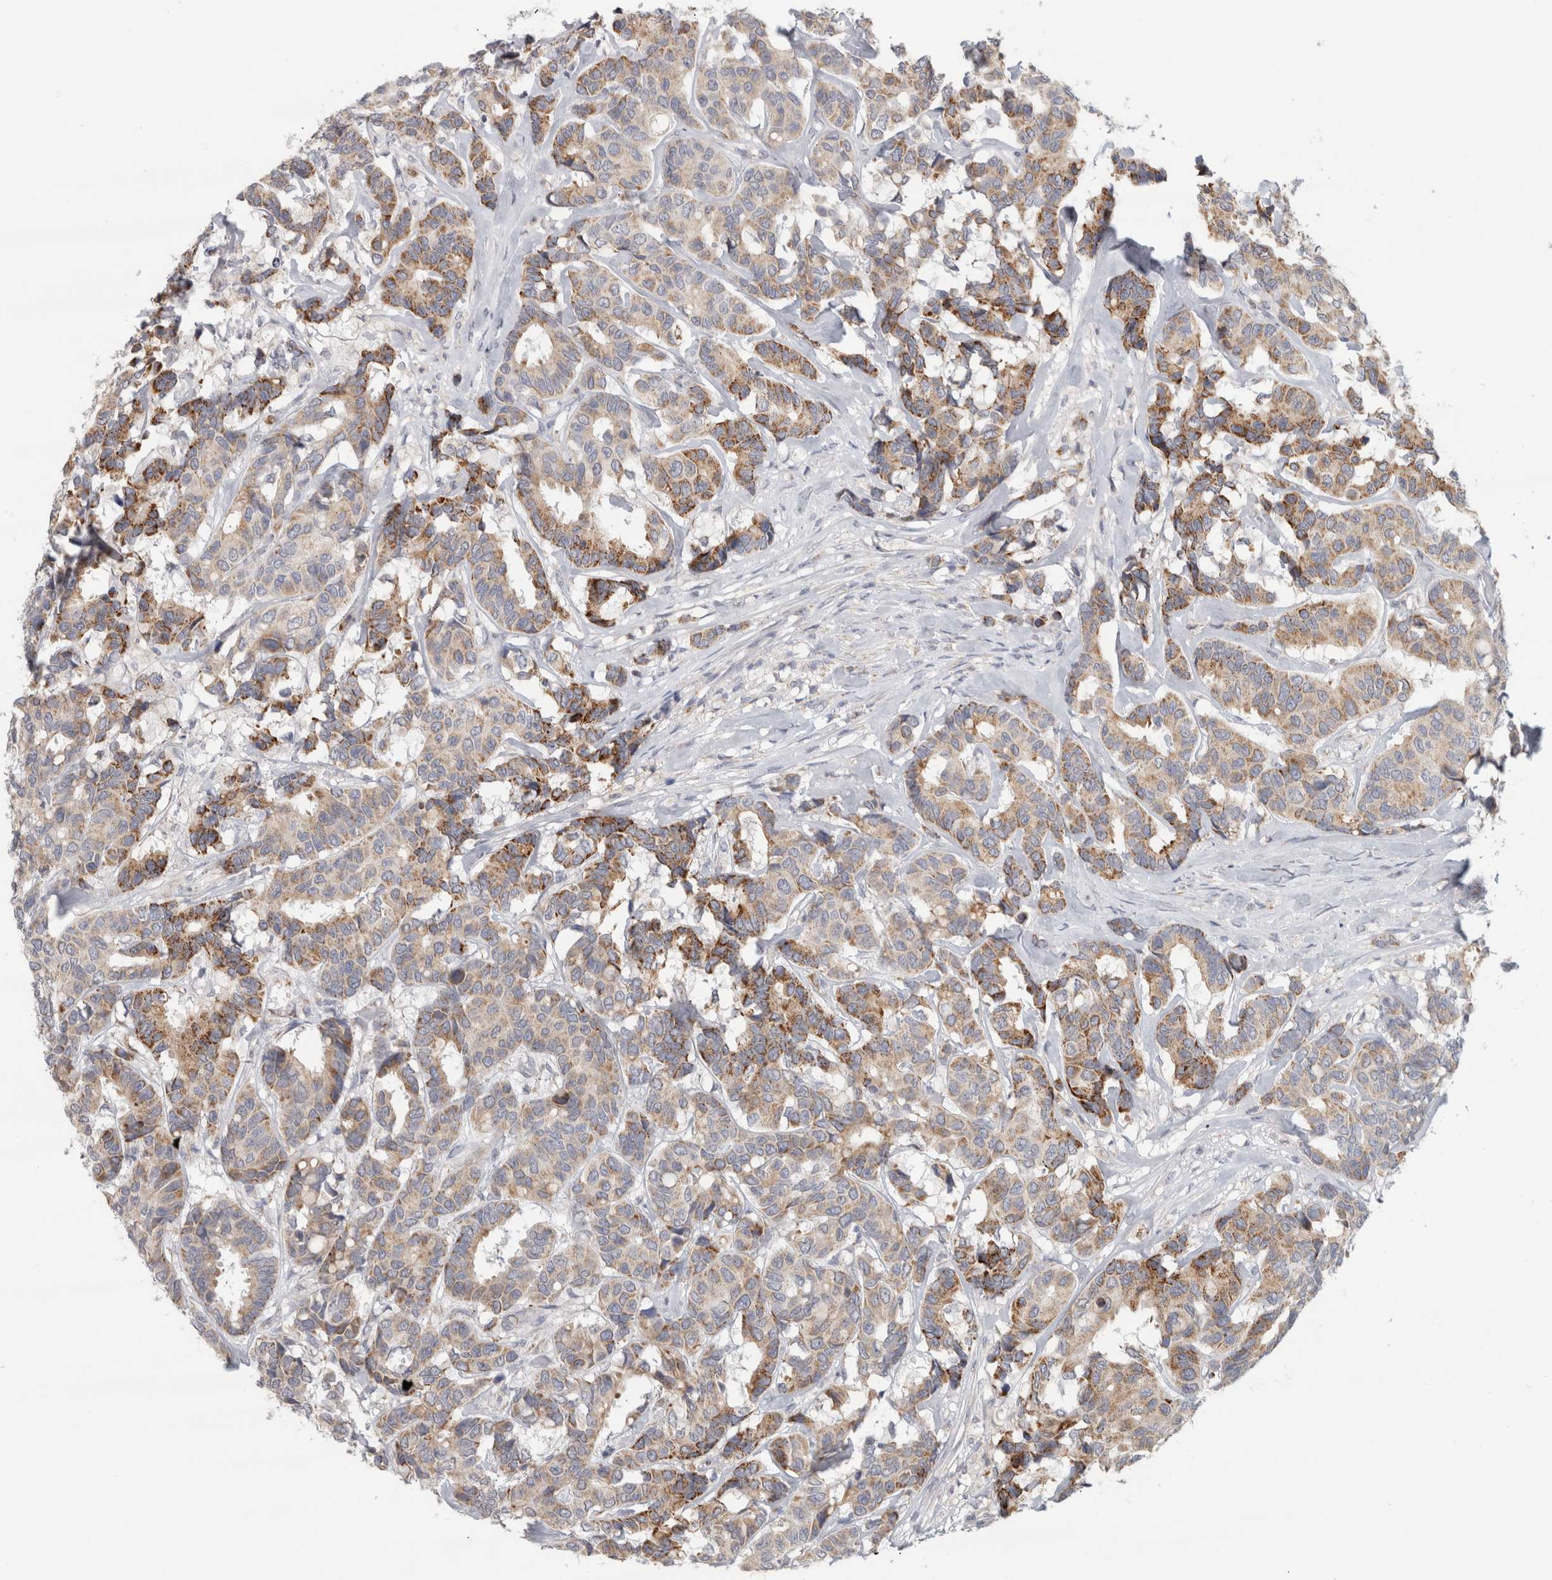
{"staining": {"intensity": "moderate", "quantity": "25%-75%", "location": "cytoplasmic/membranous"}, "tissue": "breast cancer", "cell_type": "Tumor cells", "image_type": "cancer", "snomed": [{"axis": "morphology", "description": "Duct carcinoma"}, {"axis": "topography", "description": "Breast"}], "caption": "This is a photomicrograph of immunohistochemistry staining of breast cancer (invasive ductal carcinoma), which shows moderate staining in the cytoplasmic/membranous of tumor cells.", "gene": "RAB18", "patient": {"sex": "female", "age": 87}}